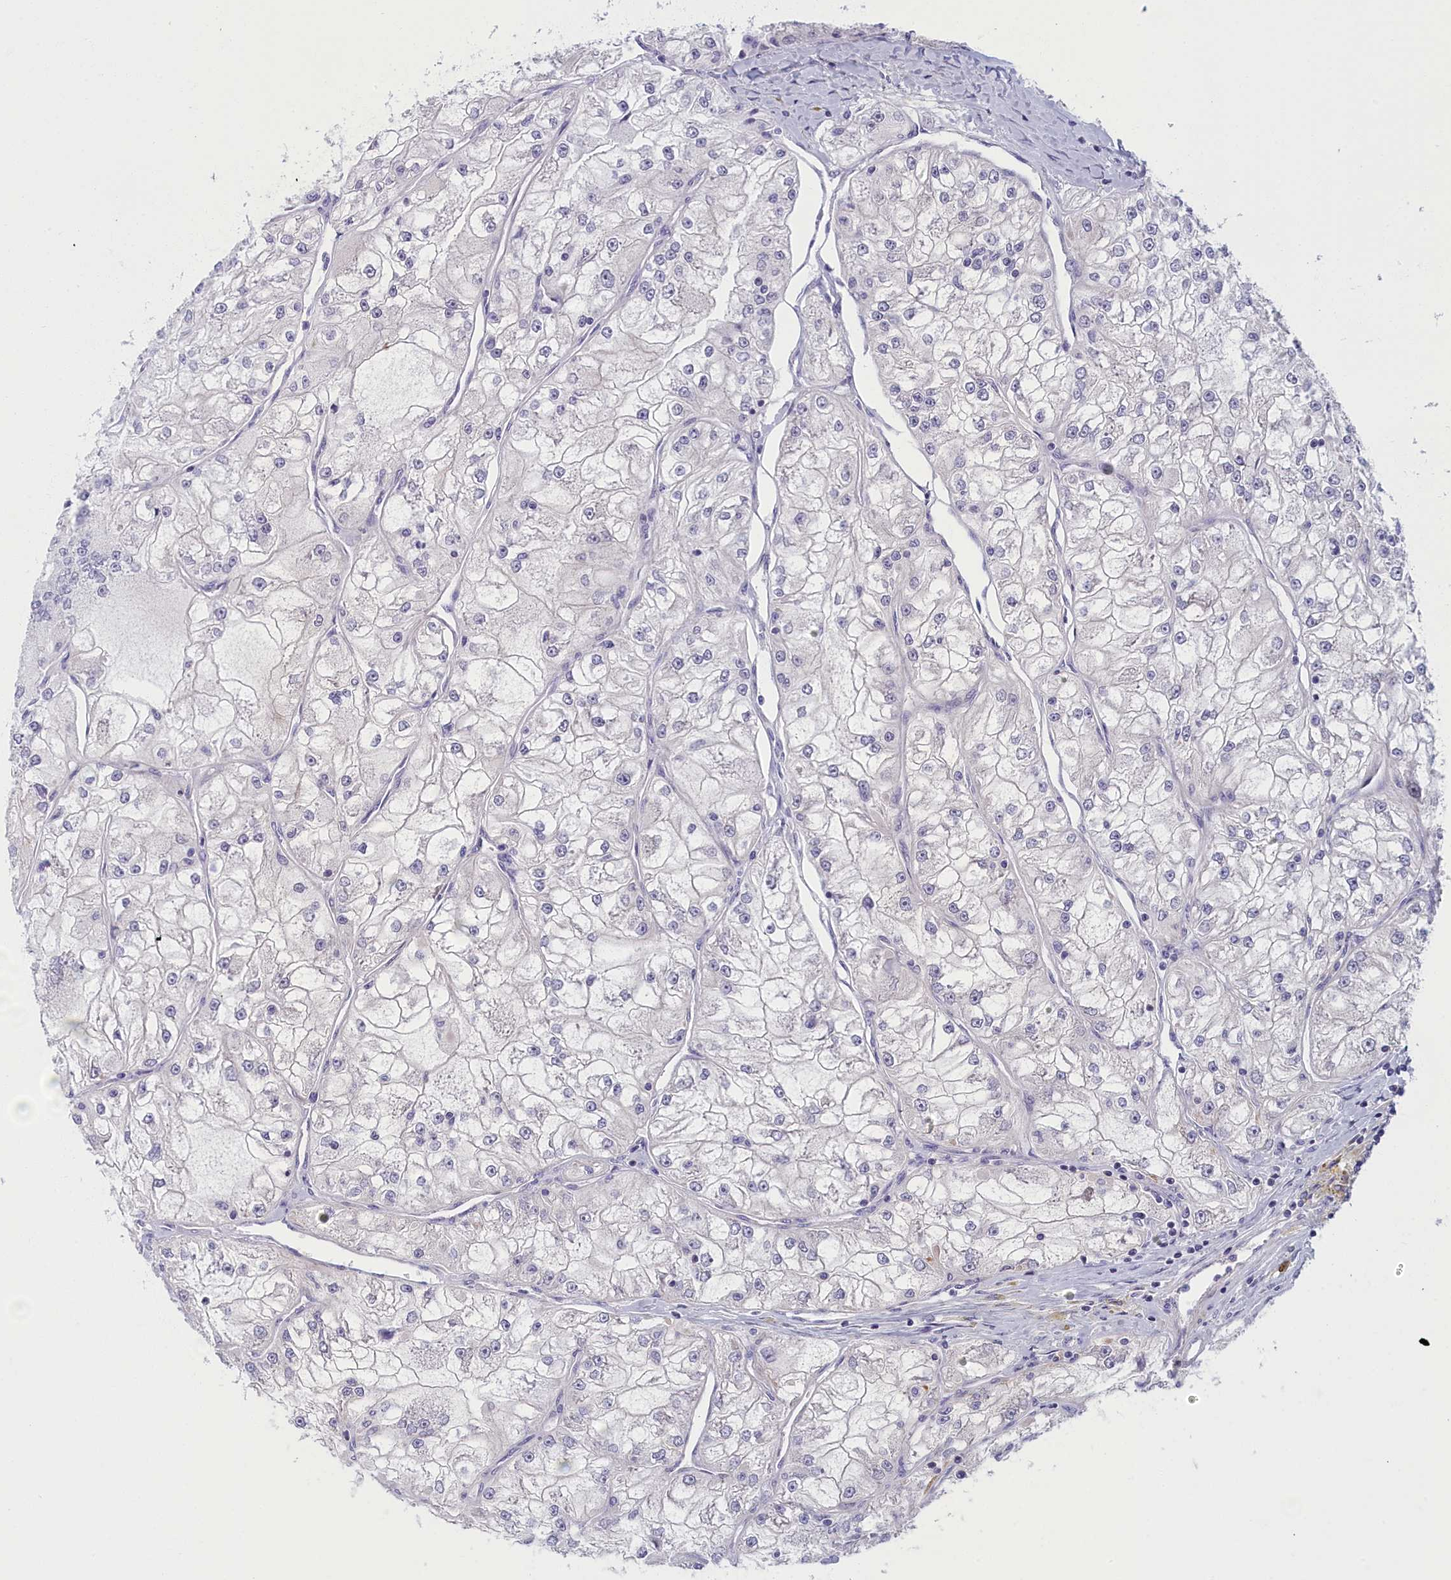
{"staining": {"intensity": "negative", "quantity": "none", "location": "none"}, "tissue": "renal cancer", "cell_type": "Tumor cells", "image_type": "cancer", "snomed": [{"axis": "morphology", "description": "Adenocarcinoma, NOS"}, {"axis": "topography", "description": "Kidney"}], "caption": "Protein analysis of renal cancer displays no significant positivity in tumor cells. Nuclei are stained in blue.", "gene": "NOL10", "patient": {"sex": "female", "age": 72}}